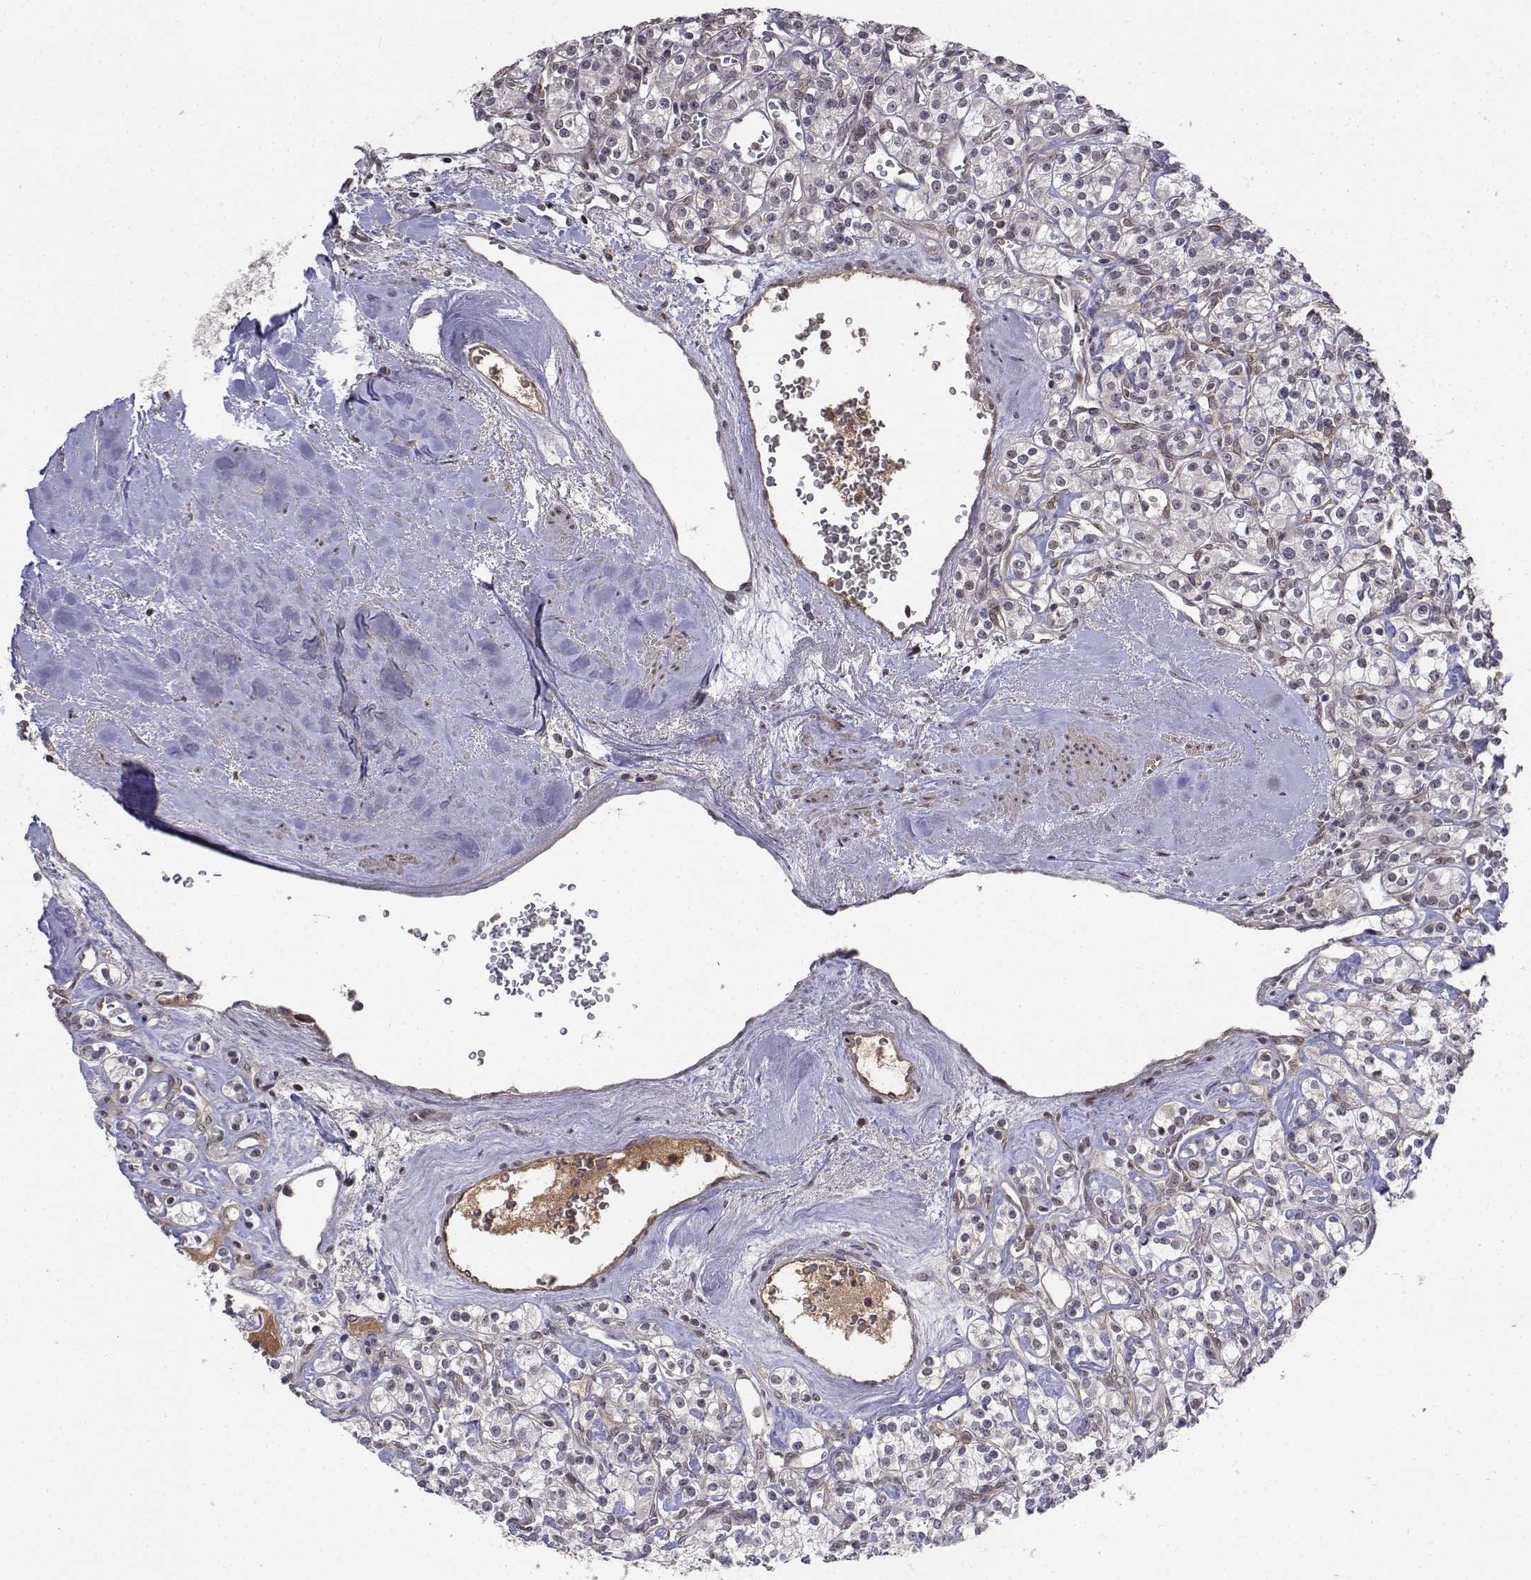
{"staining": {"intensity": "negative", "quantity": "none", "location": "none"}, "tissue": "renal cancer", "cell_type": "Tumor cells", "image_type": "cancer", "snomed": [{"axis": "morphology", "description": "Adenocarcinoma, NOS"}, {"axis": "topography", "description": "Kidney"}], "caption": "This photomicrograph is of renal cancer stained with immunohistochemistry (IHC) to label a protein in brown with the nuclei are counter-stained blue. There is no expression in tumor cells. Nuclei are stained in blue.", "gene": "ITGA7", "patient": {"sex": "male", "age": 77}}